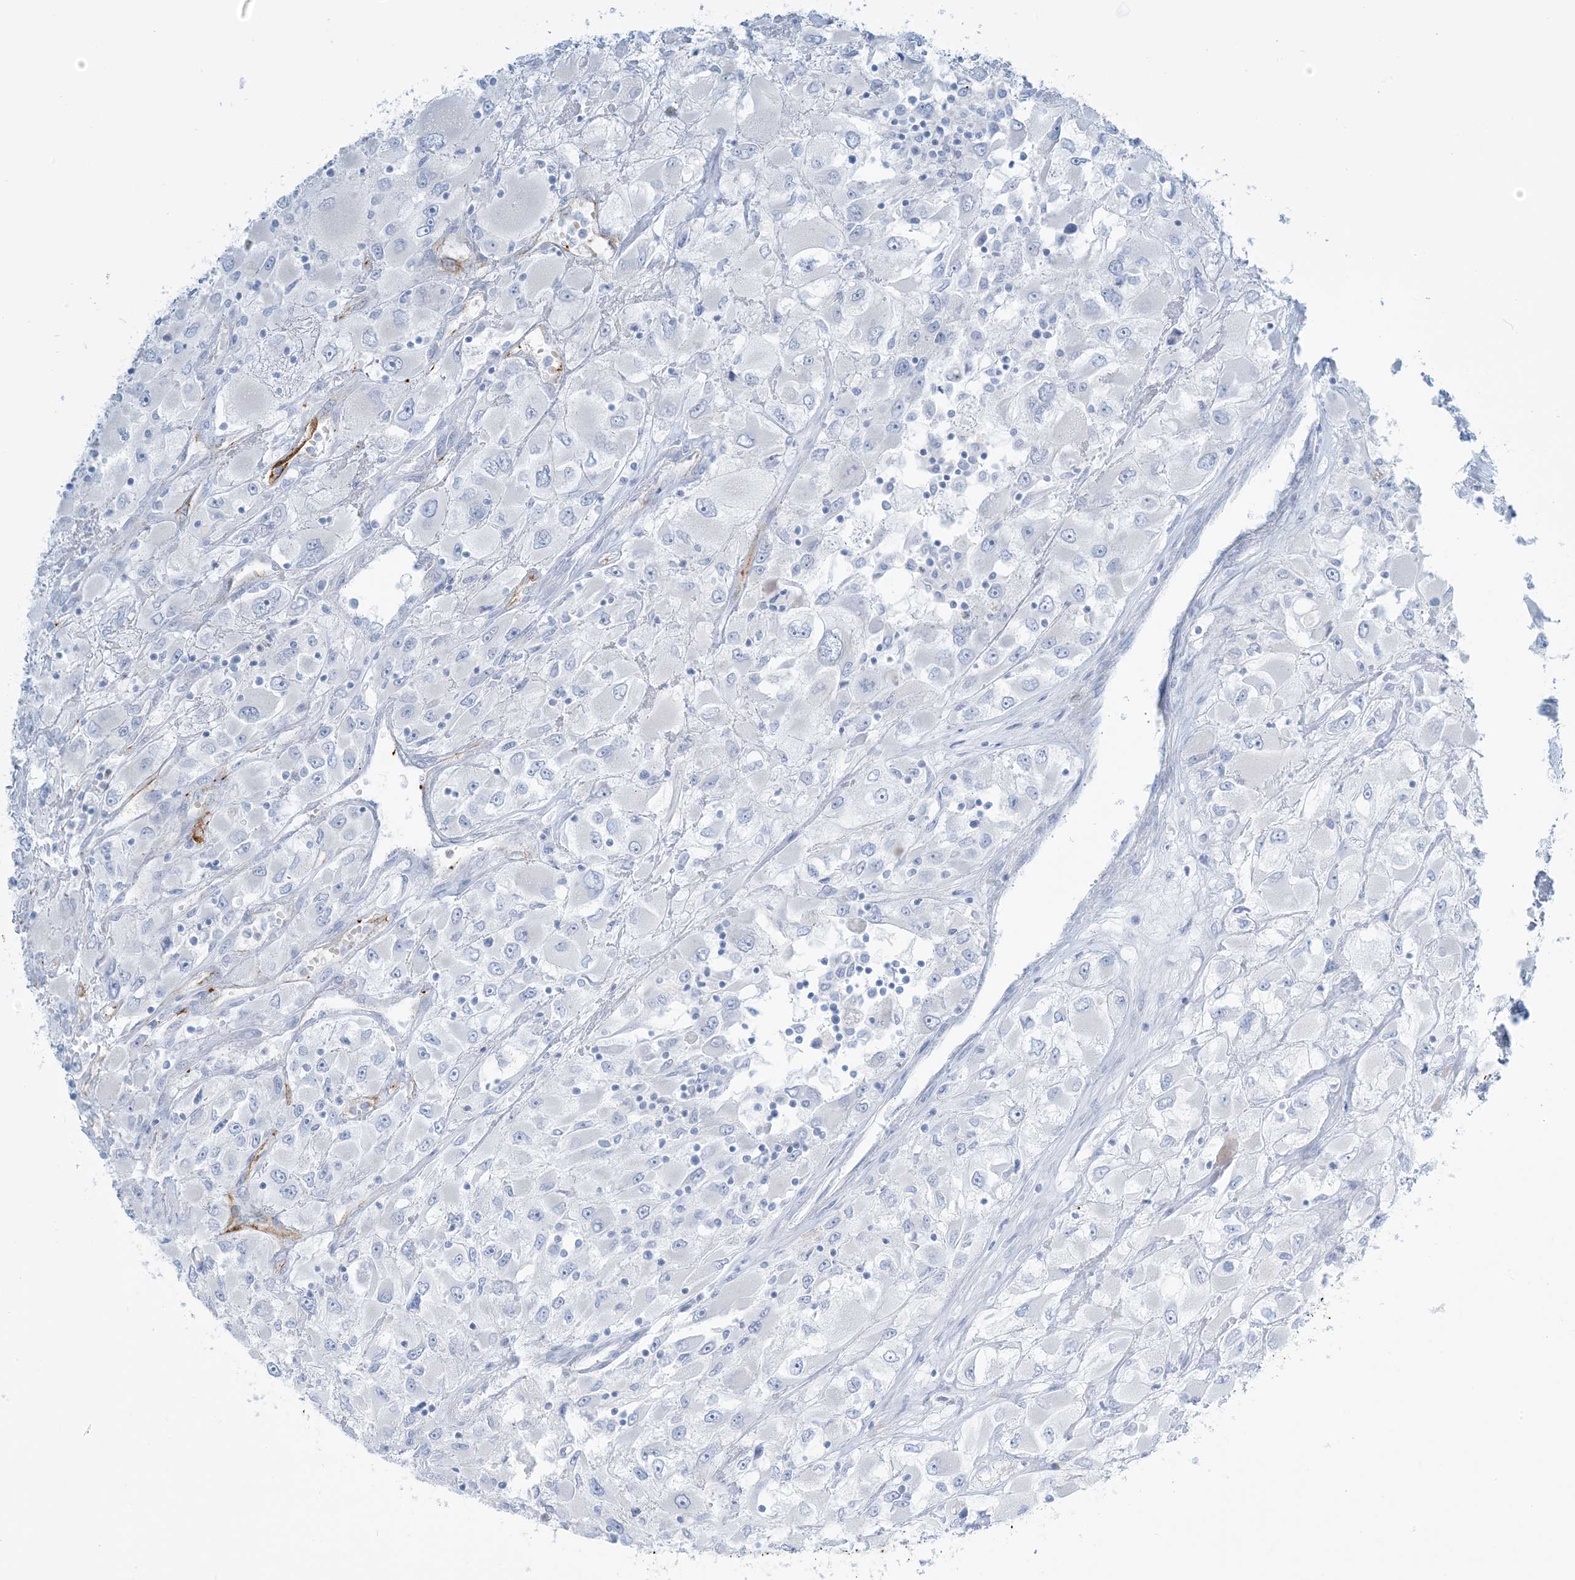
{"staining": {"intensity": "negative", "quantity": "none", "location": "none"}, "tissue": "renal cancer", "cell_type": "Tumor cells", "image_type": "cancer", "snomed": [{"axis": "morphology", "description": "Adenocarcinoma, NOS"}, {"axis": "topography", "description": "Kidney"}], "caption": "Tumor cells show no significant protein expression in renal cancer (adenocarcinoma).", "gene": "EPS8L3", "patient": {"sex": "female", "age": 52}}